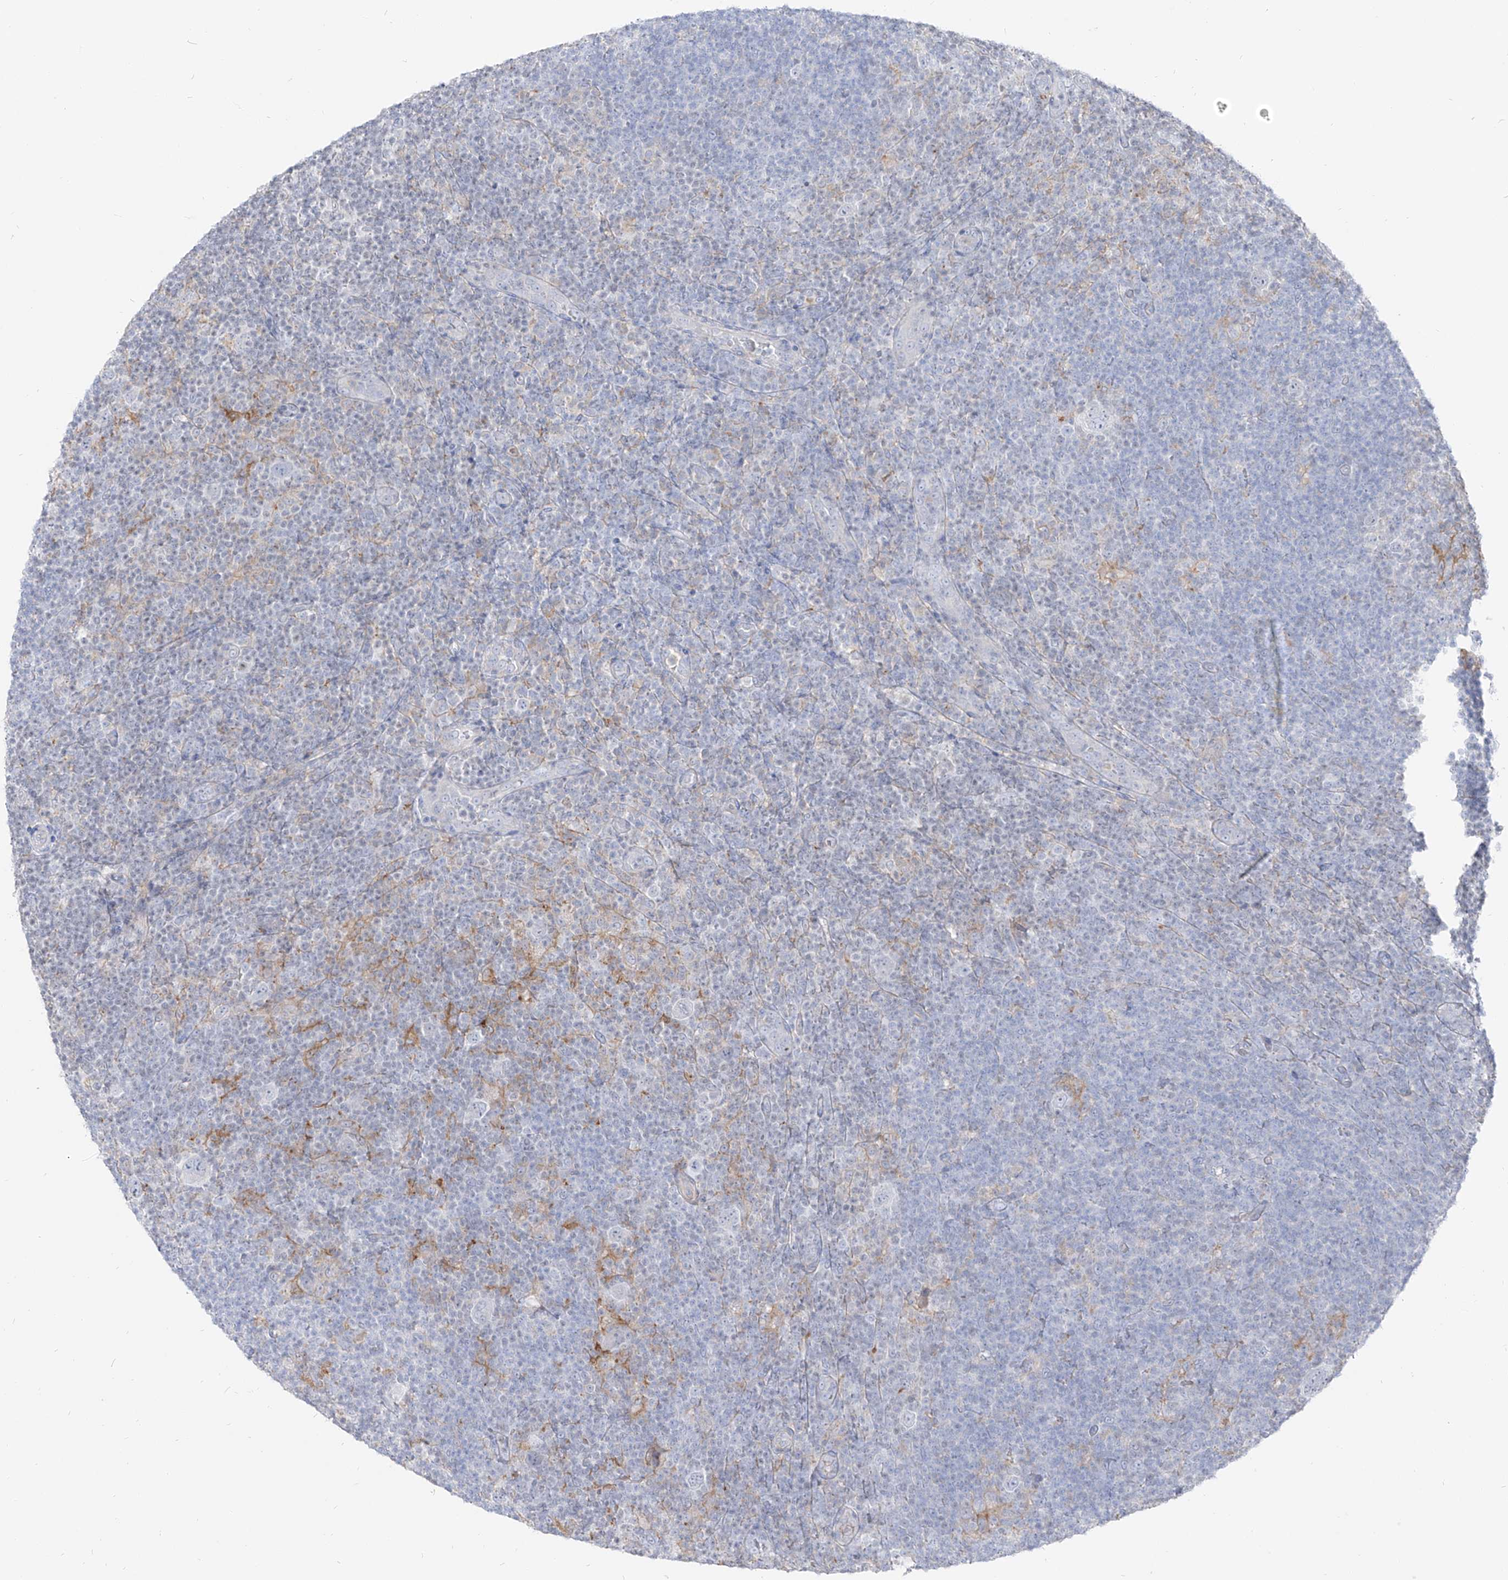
{"staining": {"intensity": "negative", "quantity": "none", "location": "none"}, "tissue": "lymphoma", "cell_type": "Tumor cells", "image_type": "cancer", "snomed": [{"axis": "morphology", "description": "Hodgkin's disease, NOS"}, {"axis": "topography", "description": "Lymph node"}], "caption": "Tumor cells show no significant protein expression in lymphoma.", "gene": "RBFOX3", "patient": {"sex": "female", "age": 57}}